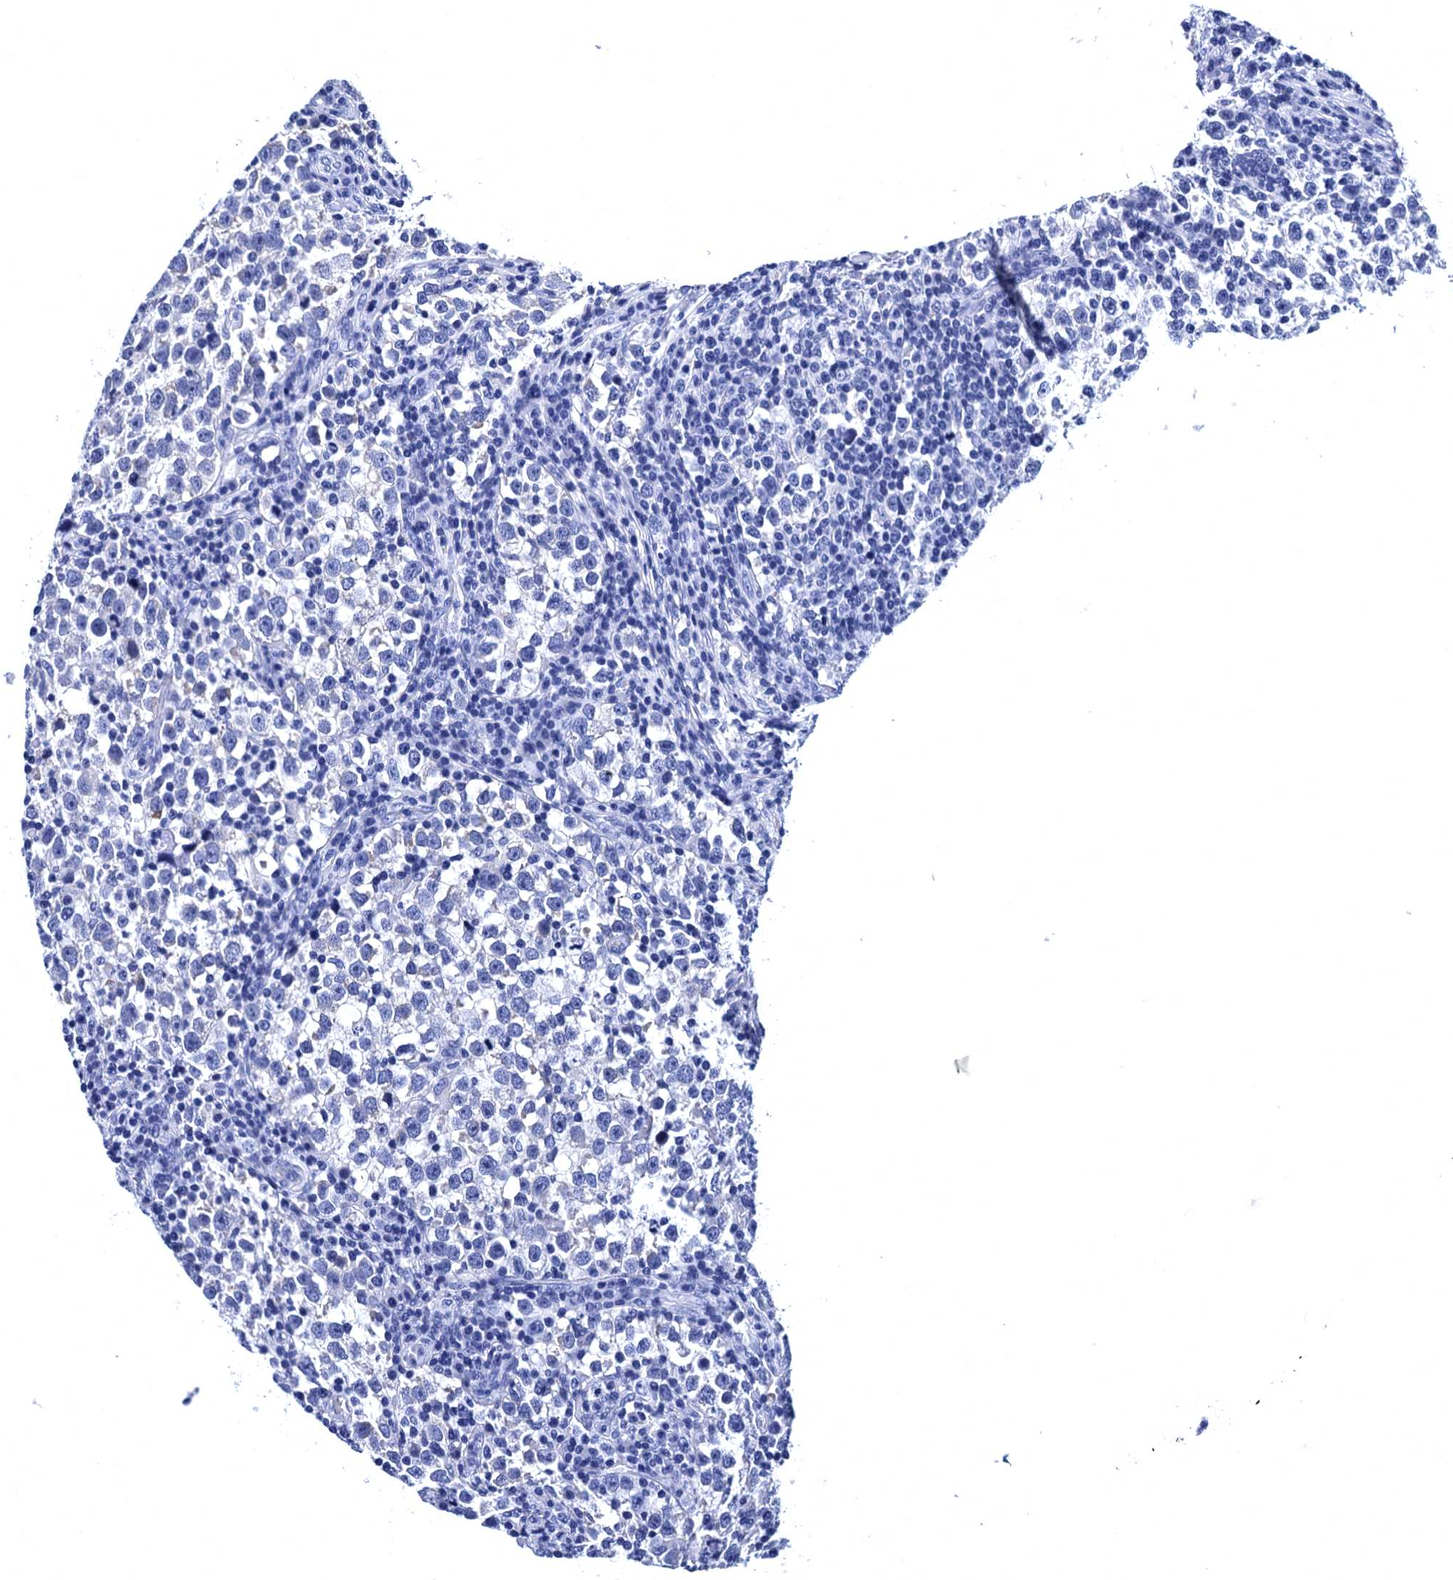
{"staining": {"intensity": "negative", "quantity": "none", "location": "none"}, "tissue": "testis cancer", "cell_type": "Tumor cells", "image_type": "cancer", "snomed": [{"axis": "morphology", "description": "Normal tissue, NOS"}, {"axis": "morphology", "description": "Seminoma, NOS"}, {"axis": "topography", "description": "Testis"}], "caption": "The photomicrograph exhibits no staining of tumor cells in seminoma (testis). Brightfield microscopy of immunohistochemistry stained with DAB (3,3'-diaminobenzidine) (brown) and hematoxylin (blue), captured at high magnification.", "gene": "MYBPC3", "patient": {"sex": "male", "age": 43}}